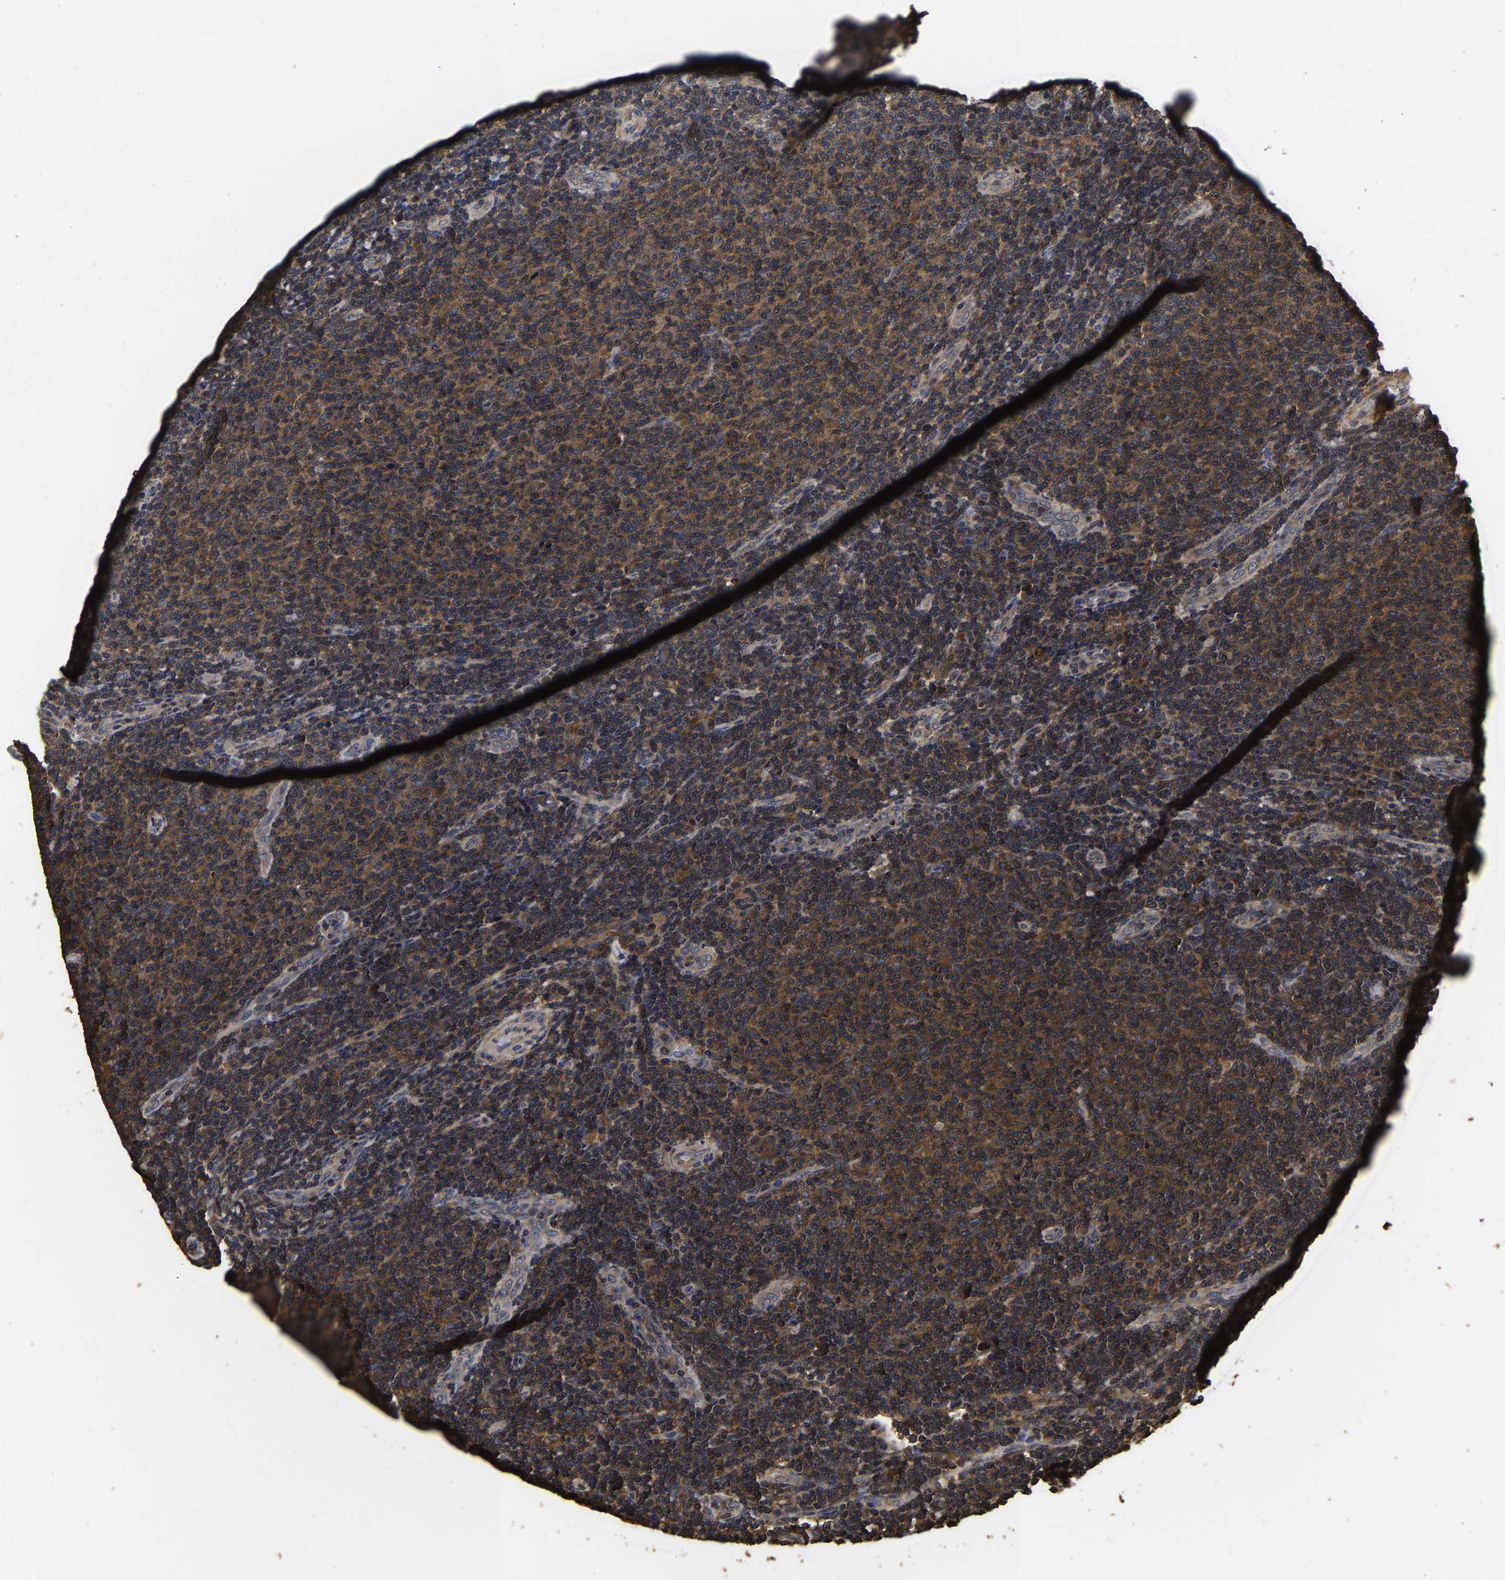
{"staining": {"intensity": "moderate", "quantity": ">75%", "location": "cytoplasmic/membranous"}, "tissue": "lymphoma", "cell_type": "Tumor cells", "image_type": "cancer", "snomed": [{"axis": "morphology", "description": "Malignant lymphoma, non-Hodgkin's type, Low grade"}, {"axis": "topography", "description": "Lymph node"}], "caption": "A photomicrograph showing moderate cytoplasmic/membranous positivity in about >75% of tumor cells in lymphoma, as visualized by brown immunohistochemical staining.", "gene": "ITCH", "patient": {"sex": "male", "age": 66}}